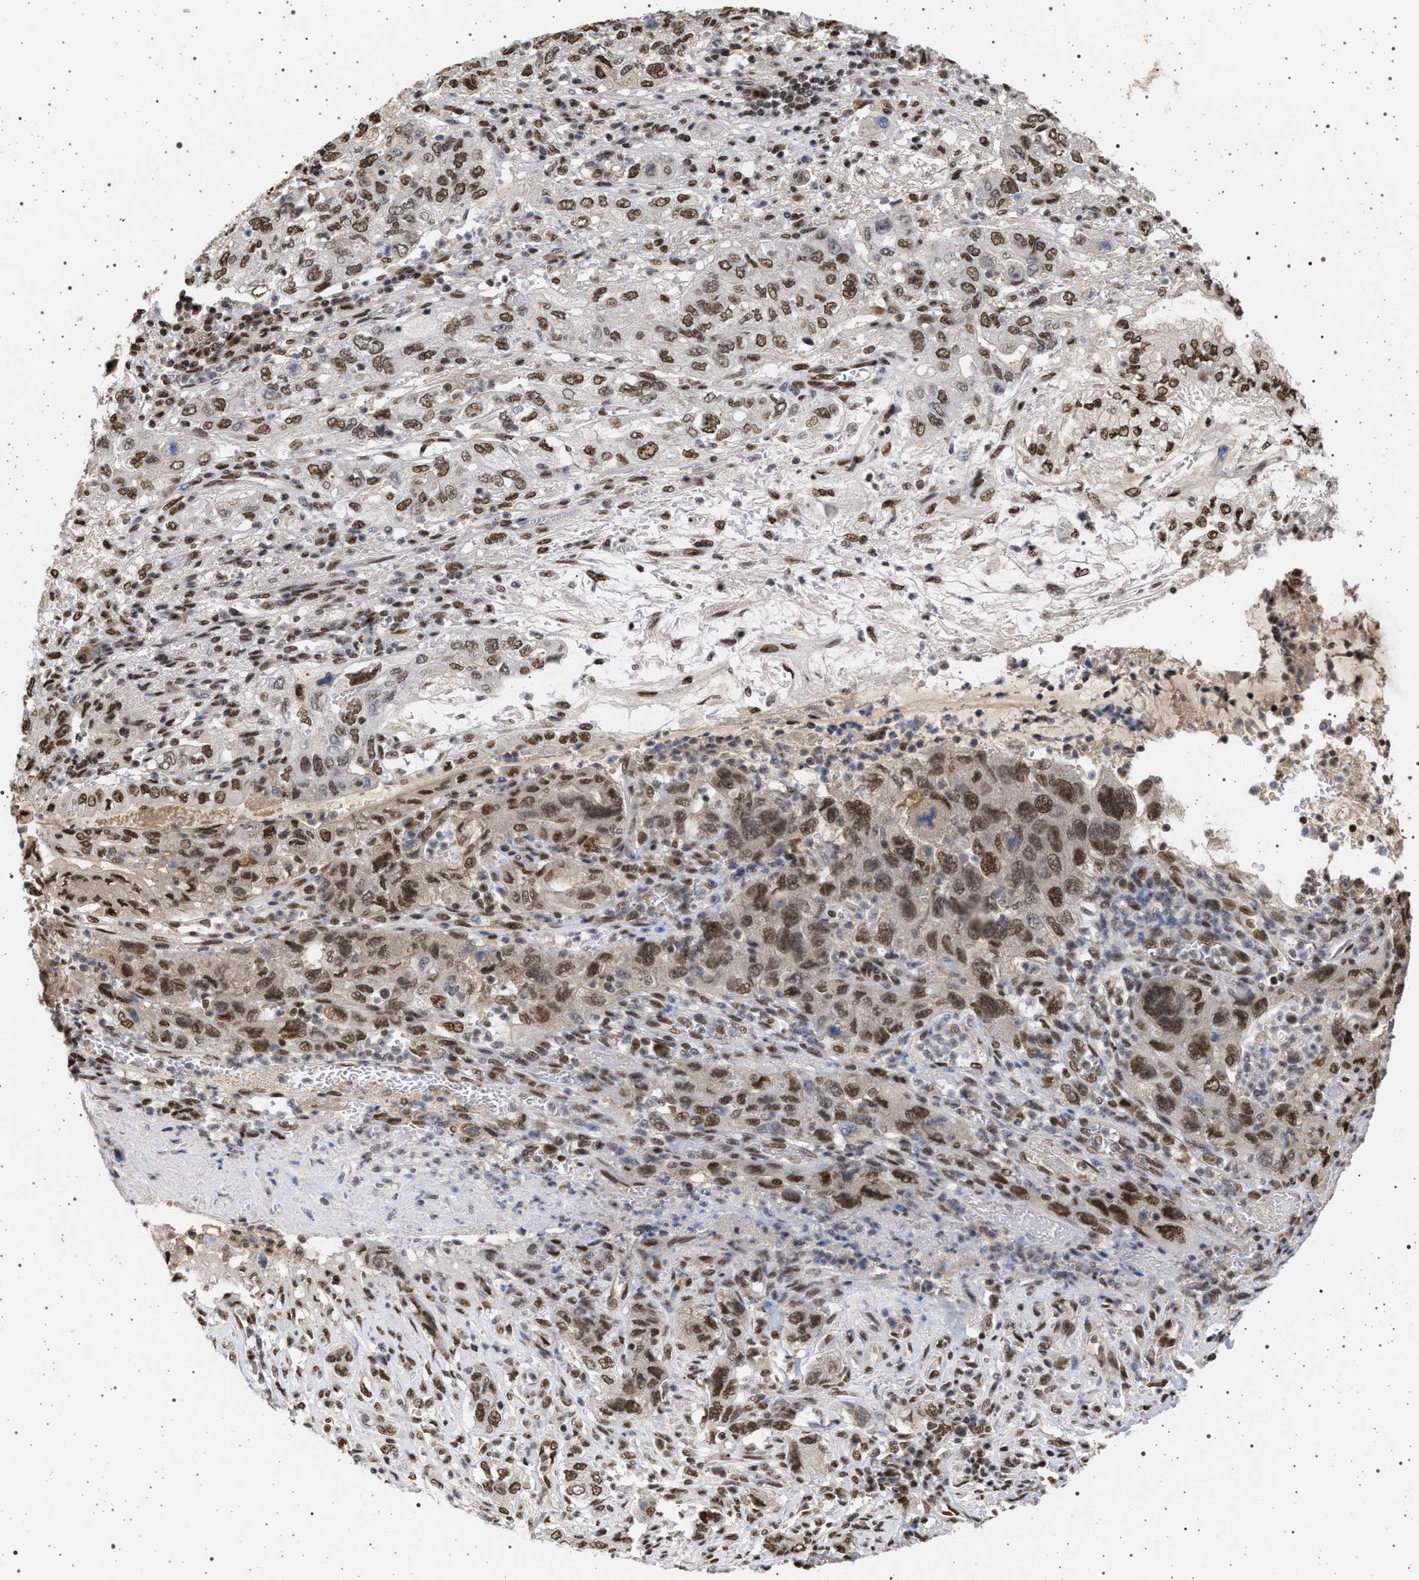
{"staining": {"intensity": "strong", "quantity": ">75%", "location": "nuclear"}, "tissue": "pancreatic cancer", "cell_type": "Tumor cells", "image_type": "cancer", "snomed": [{"axis": "morphology", "description": "Adenocarcinoma, NOS"}, {"axis": "topography", "description": "Pancreas"}], "caption": "Immunohistochemical staining of human pancreatic adenocarcinoma reveals high levels of strong nuclear protein staining in about >75% of tumor cells.", "gene": "PHF12", "patient": {"sex": "female", "age": 73}}